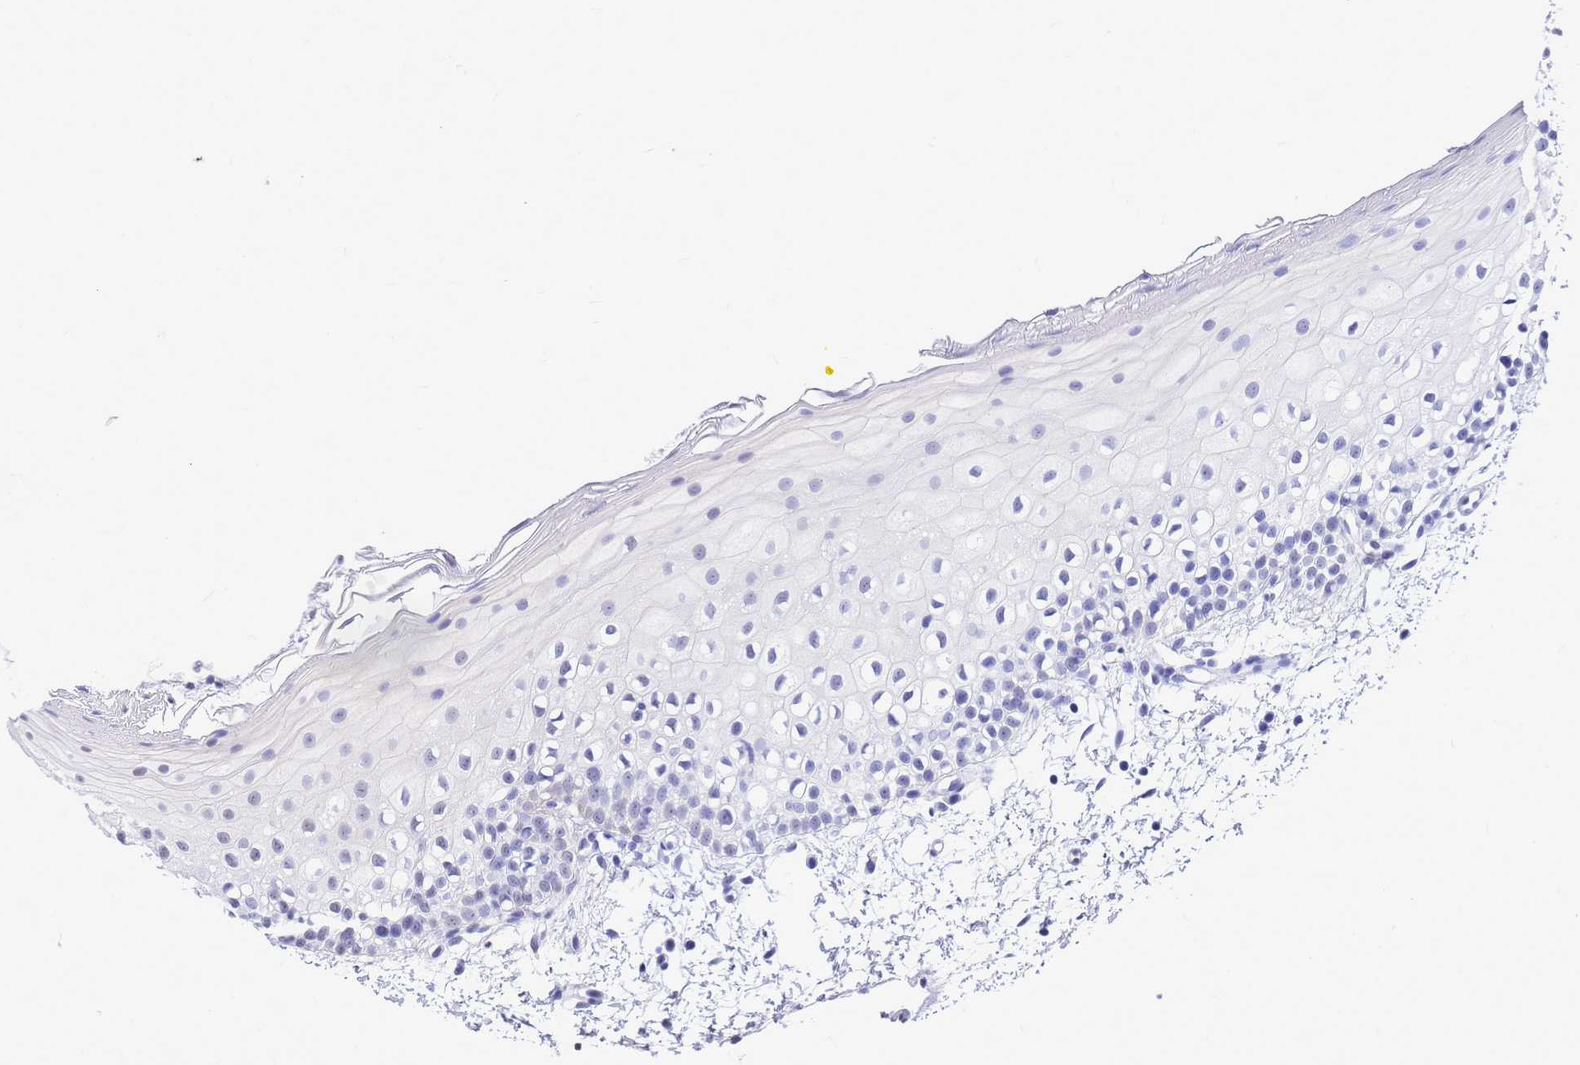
{"staining": {"intensity": "moderate", "quantity": "<25%", "location": "nuclear"}, "tissue": "oral mucosa", "cell_type": "Squamous epithelial cells", "image_type": "normal", "snomed": [{"axis": "morphology", "description": "Normal tissue, NOS"}, {"axis": "topography", "description": "Oral tissue"}], "caption": "Immunohistochemistry photomicrograph of benign oral mucosa: human oral mucosa stained using IHC demonstrates low levels of moderate protein expression localized specifically in the nuclear of squamous epithelial cells, appearing as a nuclear brown color.", "gene": "SART3", "patient": {"sex": "male", "age": 28}}